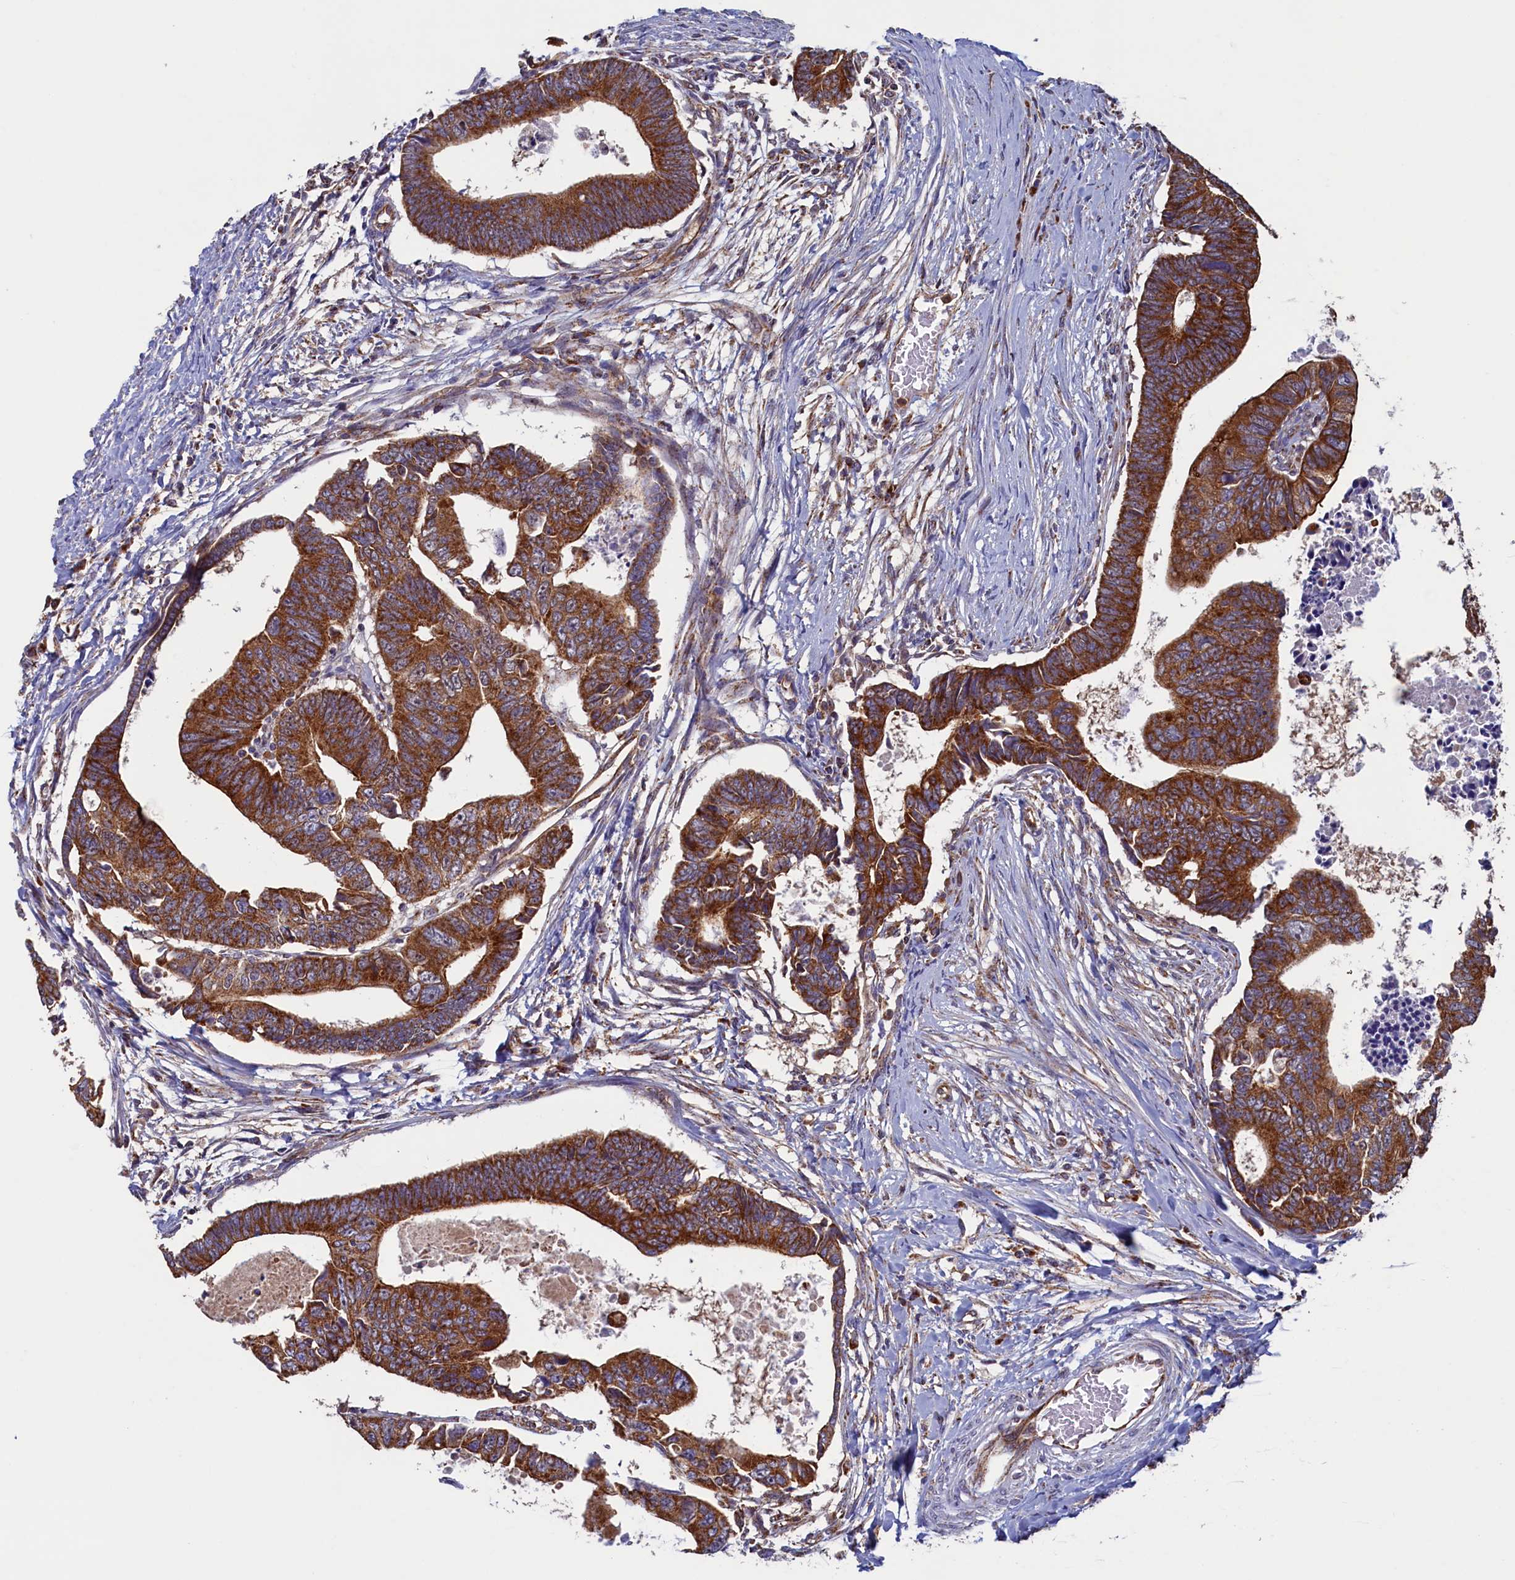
{"staining": {"intensity": "strong", "quantity": ">75%", "location": "cytoplasmic/membranous"}, "tissue": "colorectal cancer", "cell_type": "Tumor cells", "image_type": "cancer", "snomed": [{"axis": "morphology", "description": "Adenocarcinoma, NOS"}, {"axis": "topography", "description": "Rectum"}], "caption": "Immunohistochemical staining of adenocarcinoma (colorectal) exhibits high levels of strong cytoplasmic/membranous staining in about >75% of tumor cells.", "gene": "UBE3B", "patient": {"sex": "female", "age": 65}}